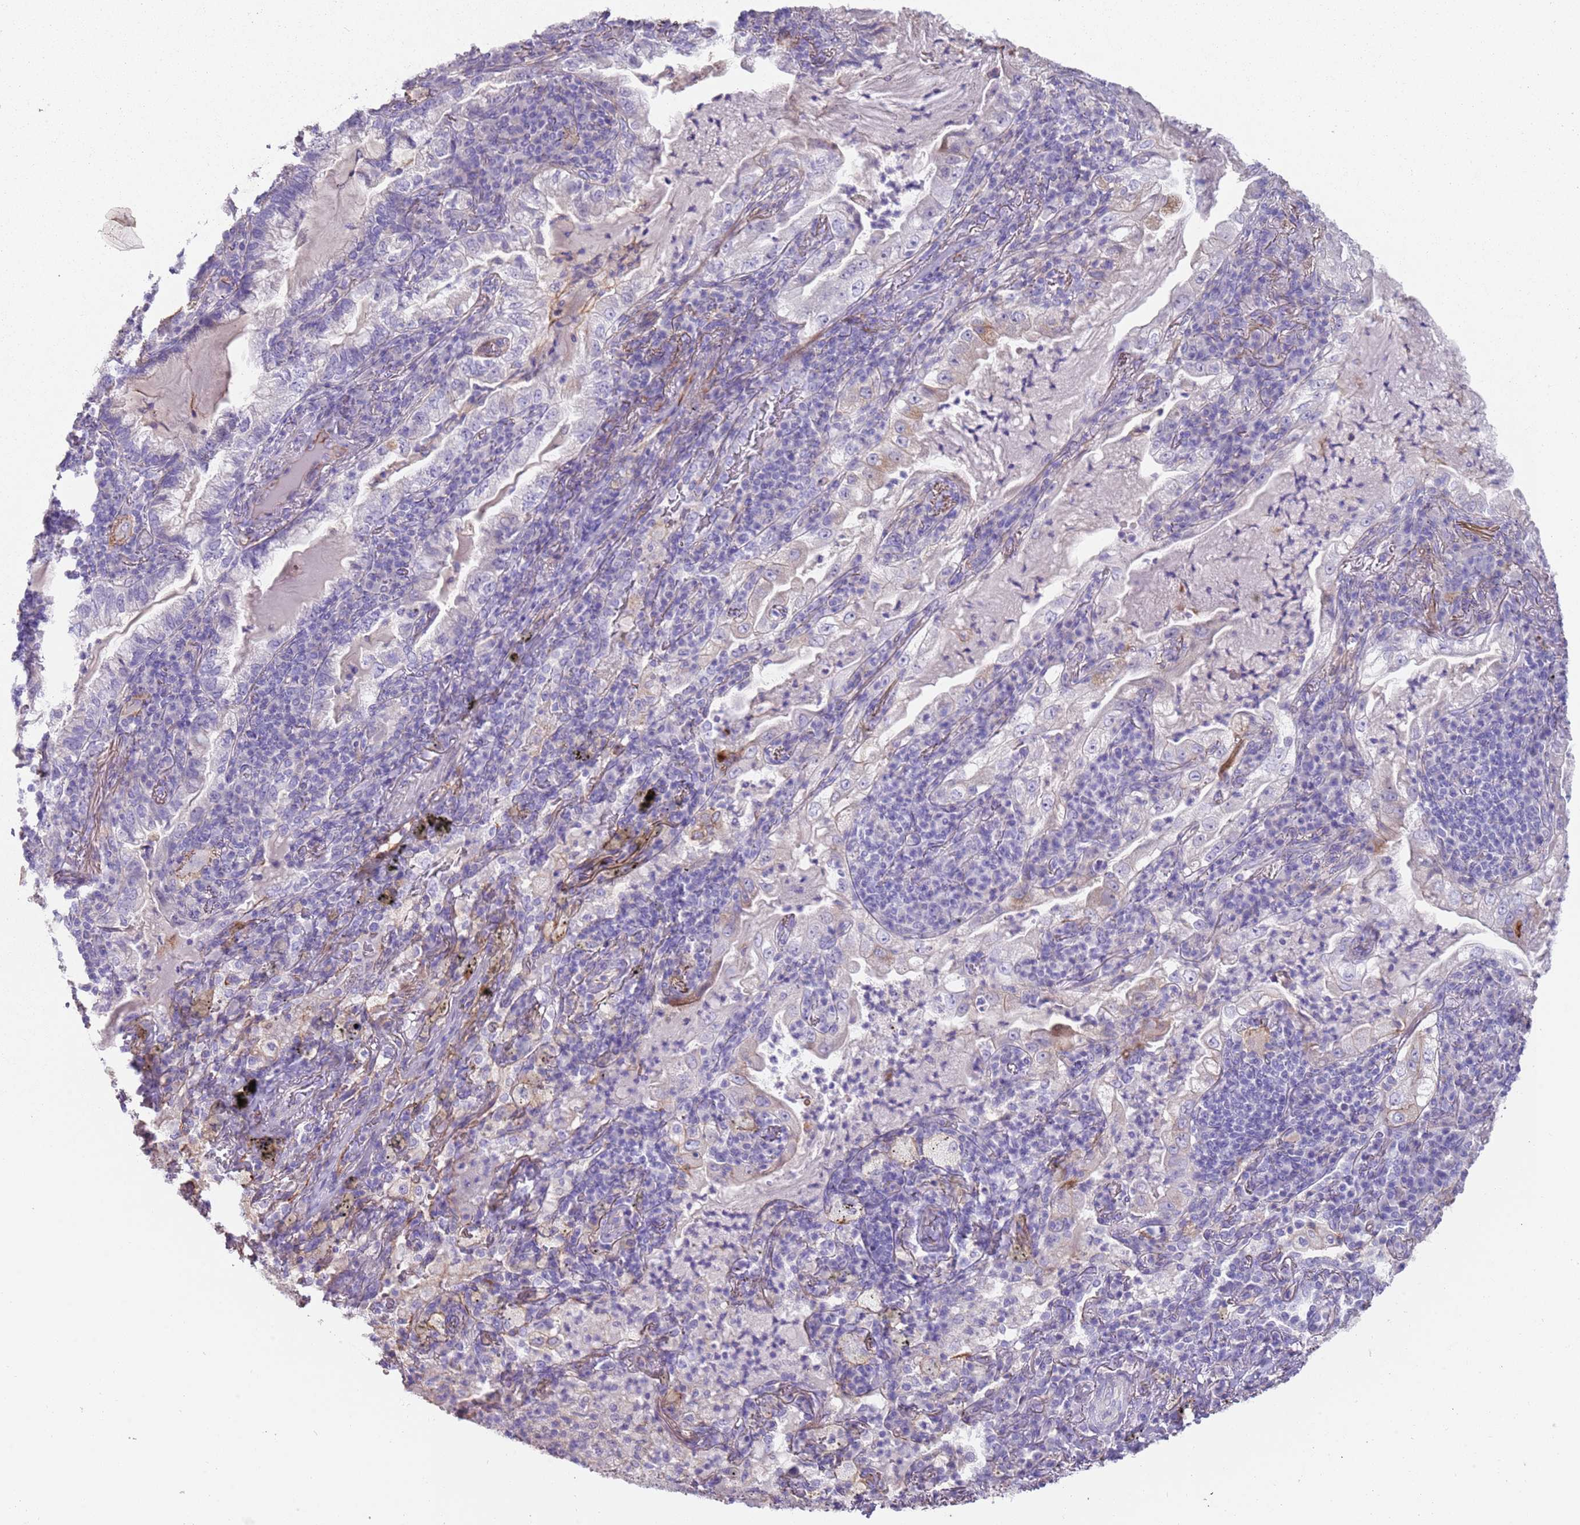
{"staining": {"intensity": "negative", "quantity": "none", "location": "none"}, "tissue": "lung cancer", "cell_type": "Tumor cells", "image_type": "cancer", "snomed": [{"axis": "morphology", "description": "Adenocarcinoma, NOS"}, {"axis": "topography", "description": "Lung"}], "caption": "DAB (3,3'-diaminobenzidine) immunohistochemical staining of lung cancer exhibits no significant staining in tumor cells.", "gene": "NBPF3", "patient": {"sex": "female", "age": 73}}